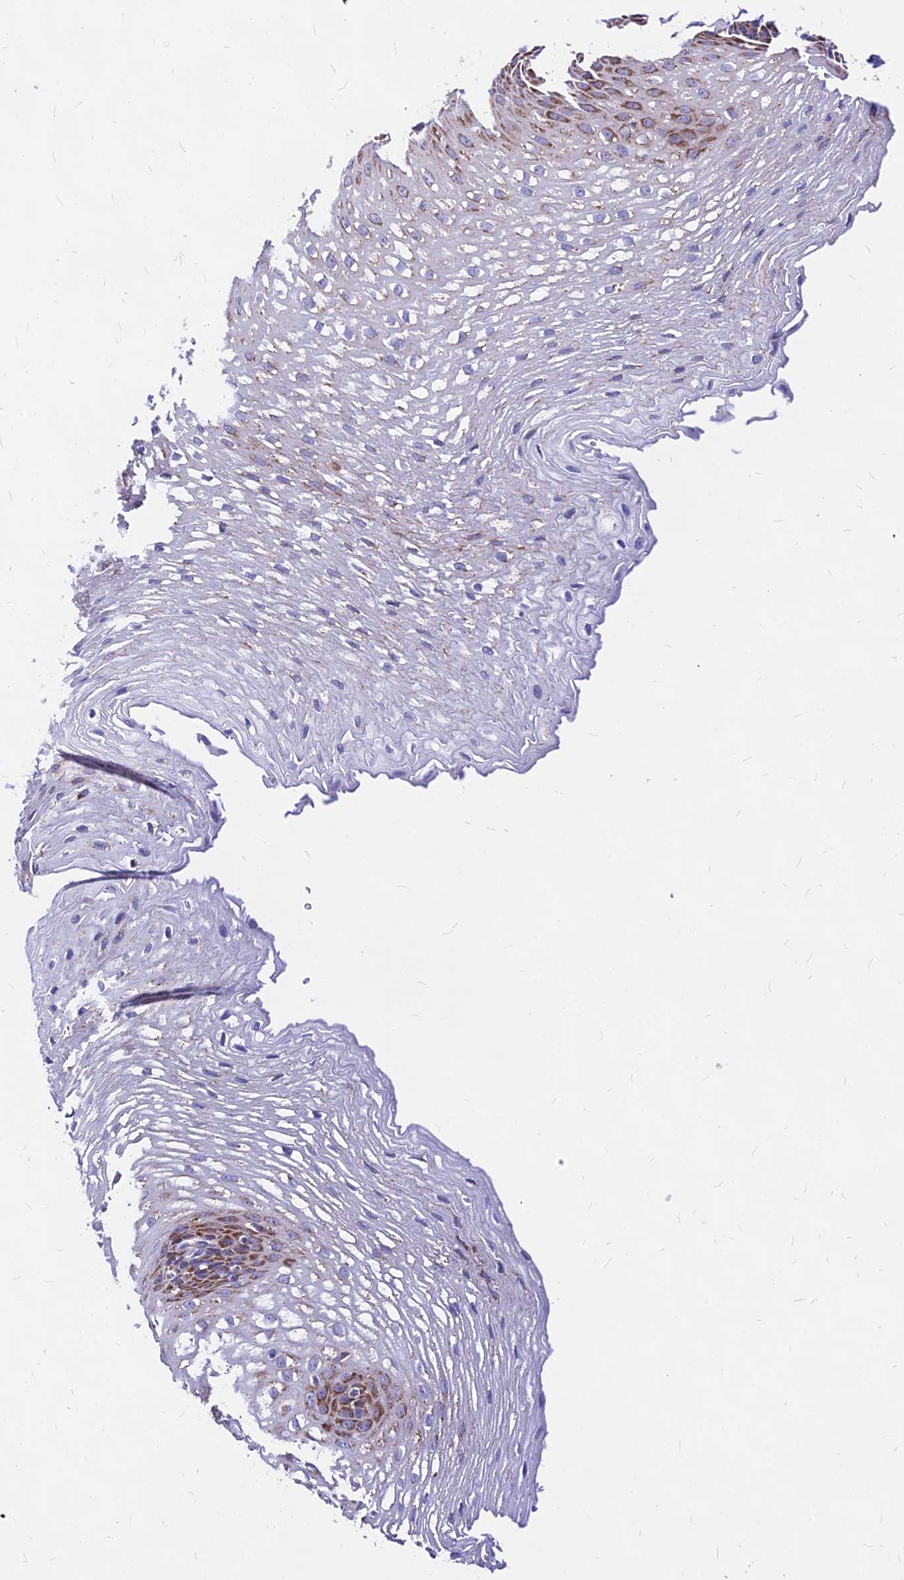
{"staining": {"intensity": "moderate", "quantity": "25%-75%", "location": "cytoplasmic/membranous"}, "tissue": "esophagus", "cell_type": "Squamous epithelial cells", "image_type": "normal", "snomed": [{"axis": "morphology", "description": "Normal tissue, NOS"}, {"axis": "topography", "description": "Esophagus"}], "caption": "Immunohistochemistry (IHC) of benign human esophagus displays medium levels of moderate cytoplasmic/membranous positivity in approximately 25%-75% of squamous epithelial cells.", "gene": "MRPL3", "patient": {"sex": "male", "age": 48}}